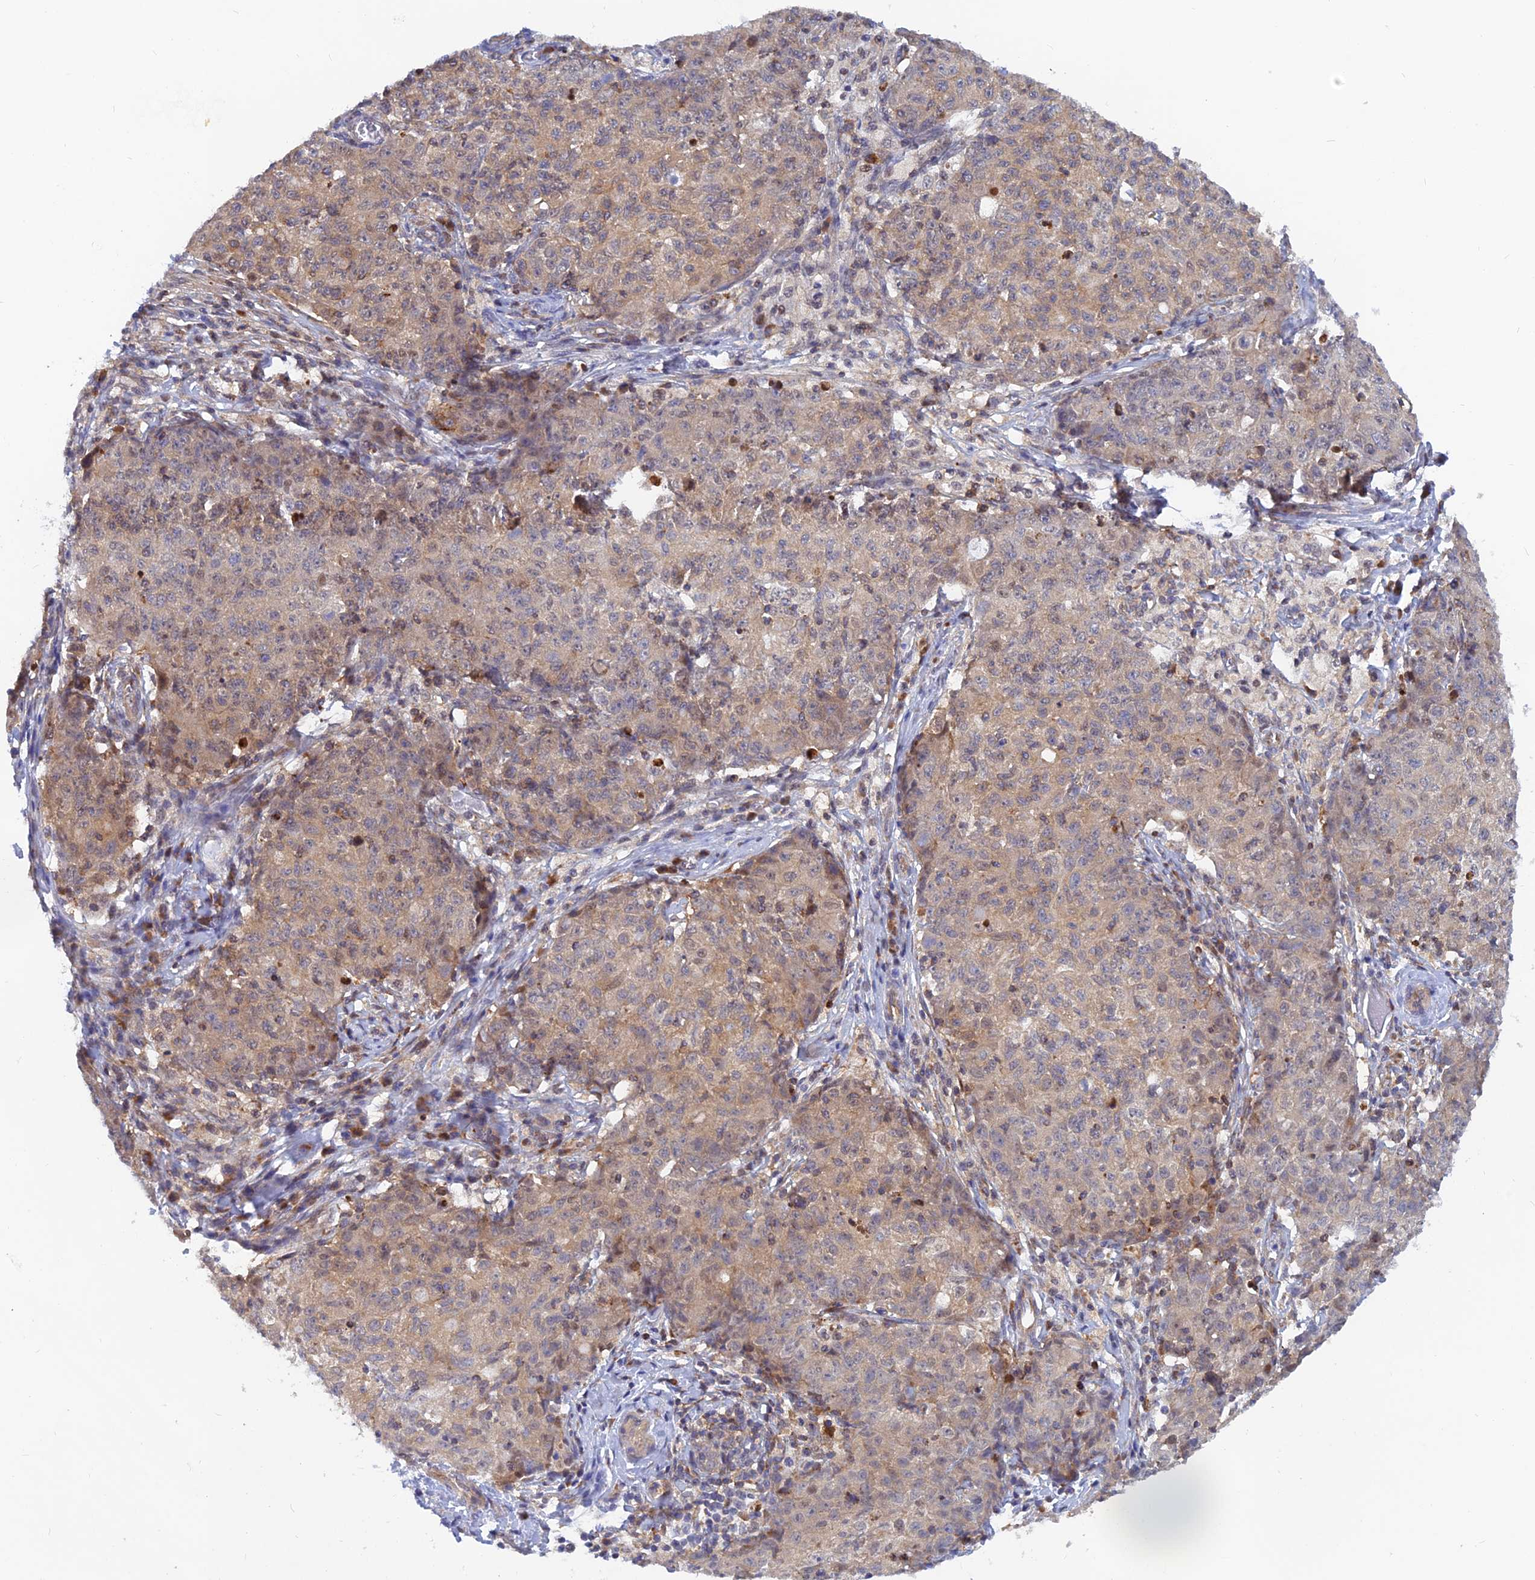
{"staining": {"intensity": "weak", "quantity": "<25%", "location": "cytoplasmic/membranous"}, "tissue": "ovarian cancer", "cell_type": "Tumor cells", "image_type": "cancer", "snomed": [{"axis": "morphology", "description": "Carcinoma, endometroid"}, {"axis": "topography", "description": "Ovary"}], "caption": "The micrograph reveals no staining of tumor cells in ovarian endometroid carcinoma.", "gene": "DNAJC16", "patient": {"sex": "female", "age": 42}}